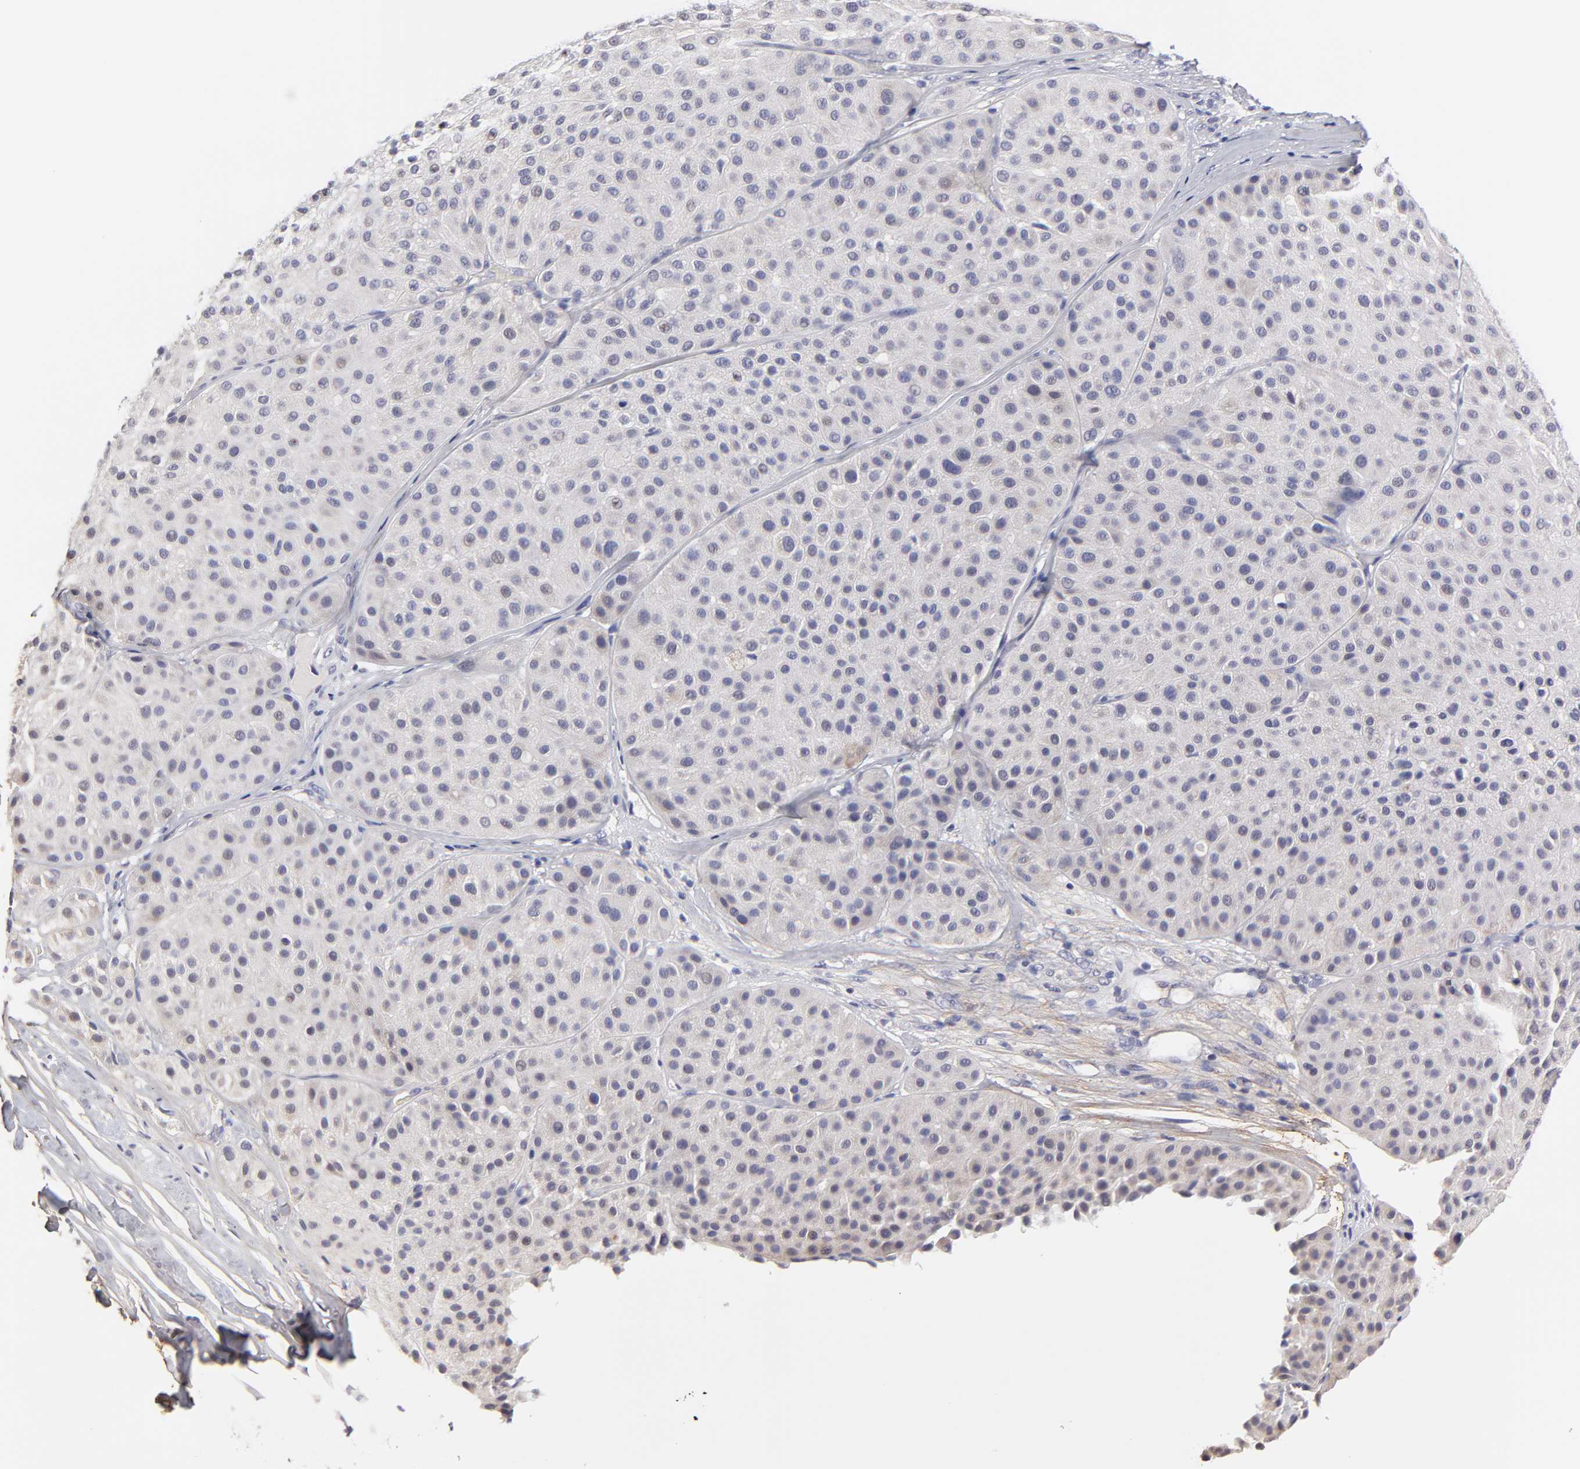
{"staining": {"intensity": "negative", "quantity": "none", "location": "none"}, "tissue": "melanoma", "cell_type": "Tumor cells", "image_type": "cancer", "snomed": [{"axis": "morphology", "description": "Normal tissue, NOS"}, {"axis": "morphology", "description": "Malignant melanoma, Metastatic site"}, {"axis": "topography", "description": "Skin"}], "caption": "Protein analysis of melanoma reveals no significant staining in tumor cells. (Immunohistochemistry (ihc), brightfield microscopy, high magnification).", "gene": "BTG2", "patient": {"sex": "male", "age": 41}}